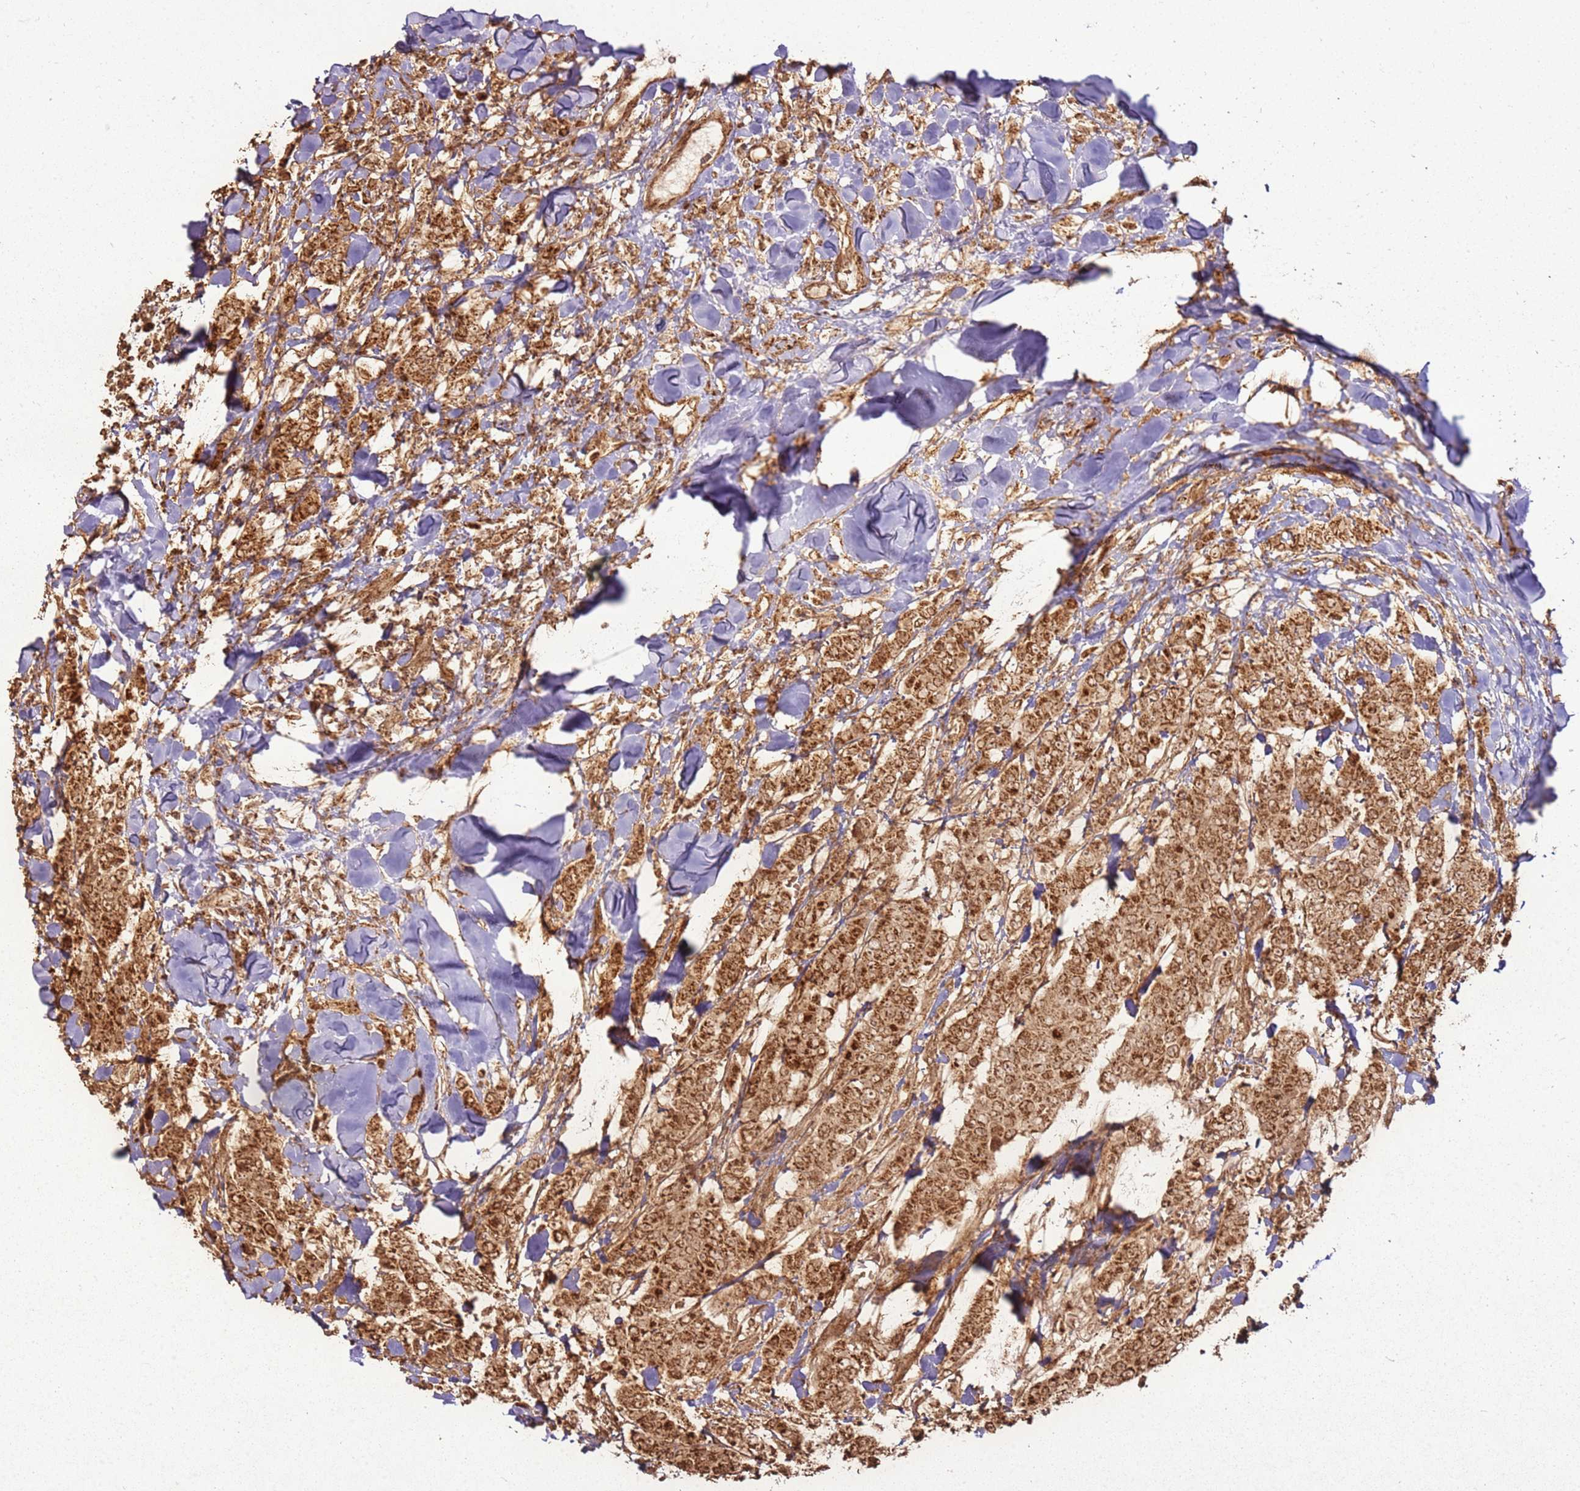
{"staining": {"intensity": "moderate", "quantity": ">75%", "location": "cytoplasmic/membranous"}, "tissue": "breast cancer", "cell_type": "Tumor cells", "image_type": "cancer", "snomed": [{"axis": "morphology", "description": "Duct carcinoma"}, {"axis": "topography", "description": "Breast"}], "caption": "Immunohistochemical staining of breast infiltrating ductal carcinoma displays moderate cytoplasmic/membranous protein expression in approximately >75% of tumor cells. (DAB (3,3'-diaminobenzidine) IHC, brown staining for protein, blue staining for nuclei).", "gene": "MRPS6", "patient": {"sex": "female", "age": 40}}